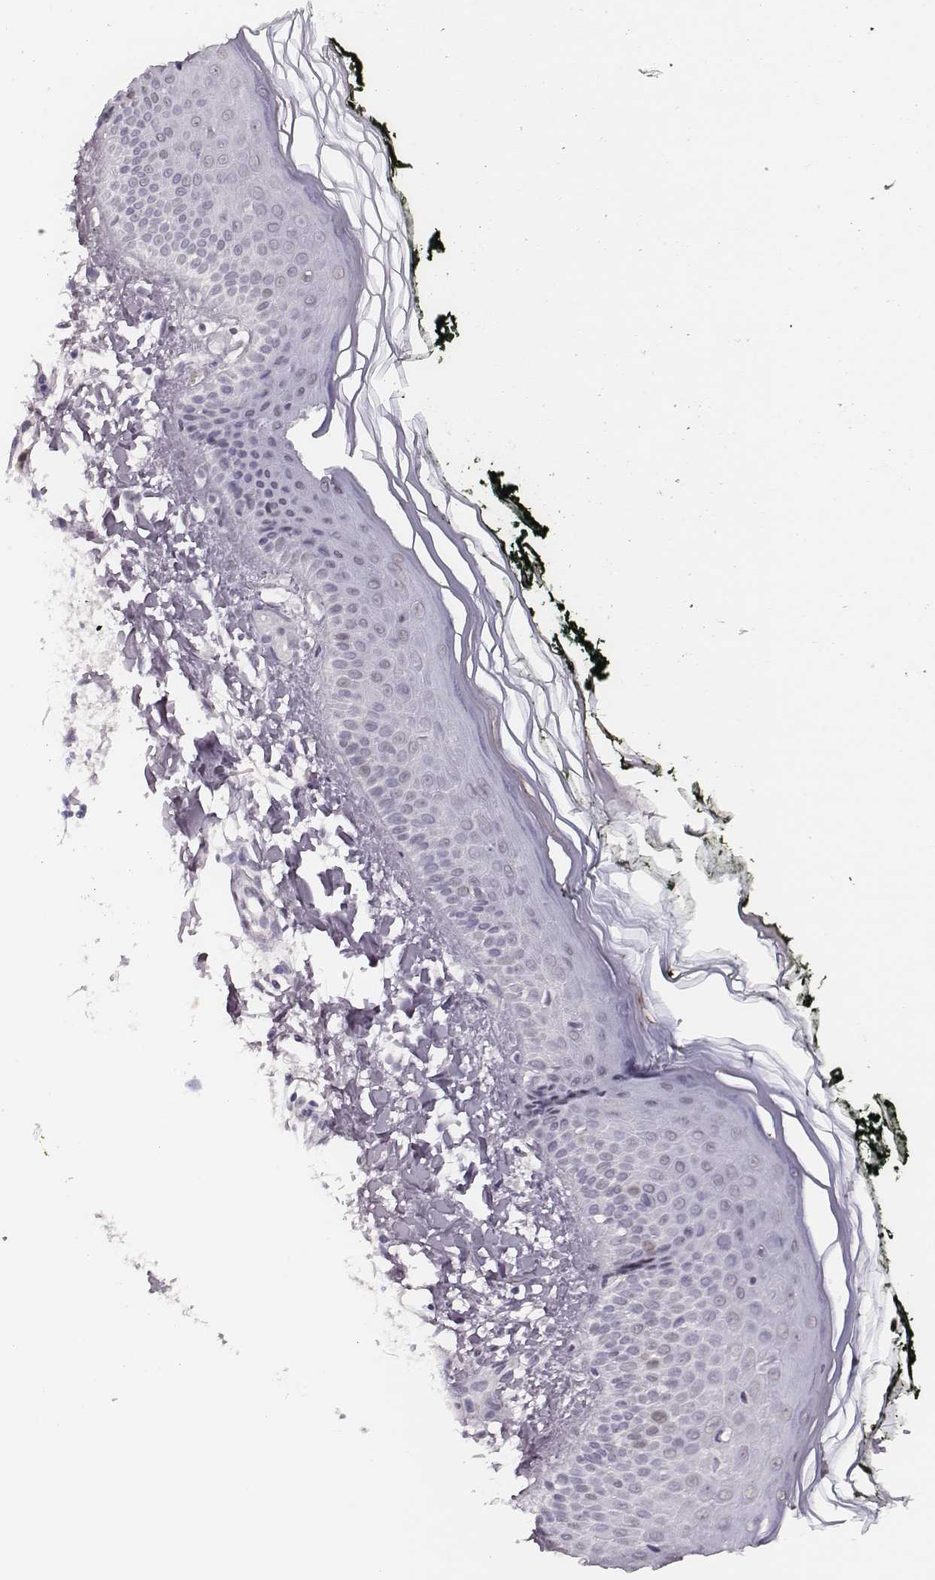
{"staining": {"intensity": "negative", "quantity": "none", "location": "none"}, "tissue": "skin", "cell_type": "Fibroblasts", "image_type": "normal", "snomed": [{"axis": "morphology", "description": "Normal tissue, NOS"}, {"axis": "topography", "description": "Skin"}], "caption": "Skin stained for a protein using immunohistochemistry shows no positivity fibroblasts.", "gene": "PBK", "patient": {"sex": "female", "age": 62}}